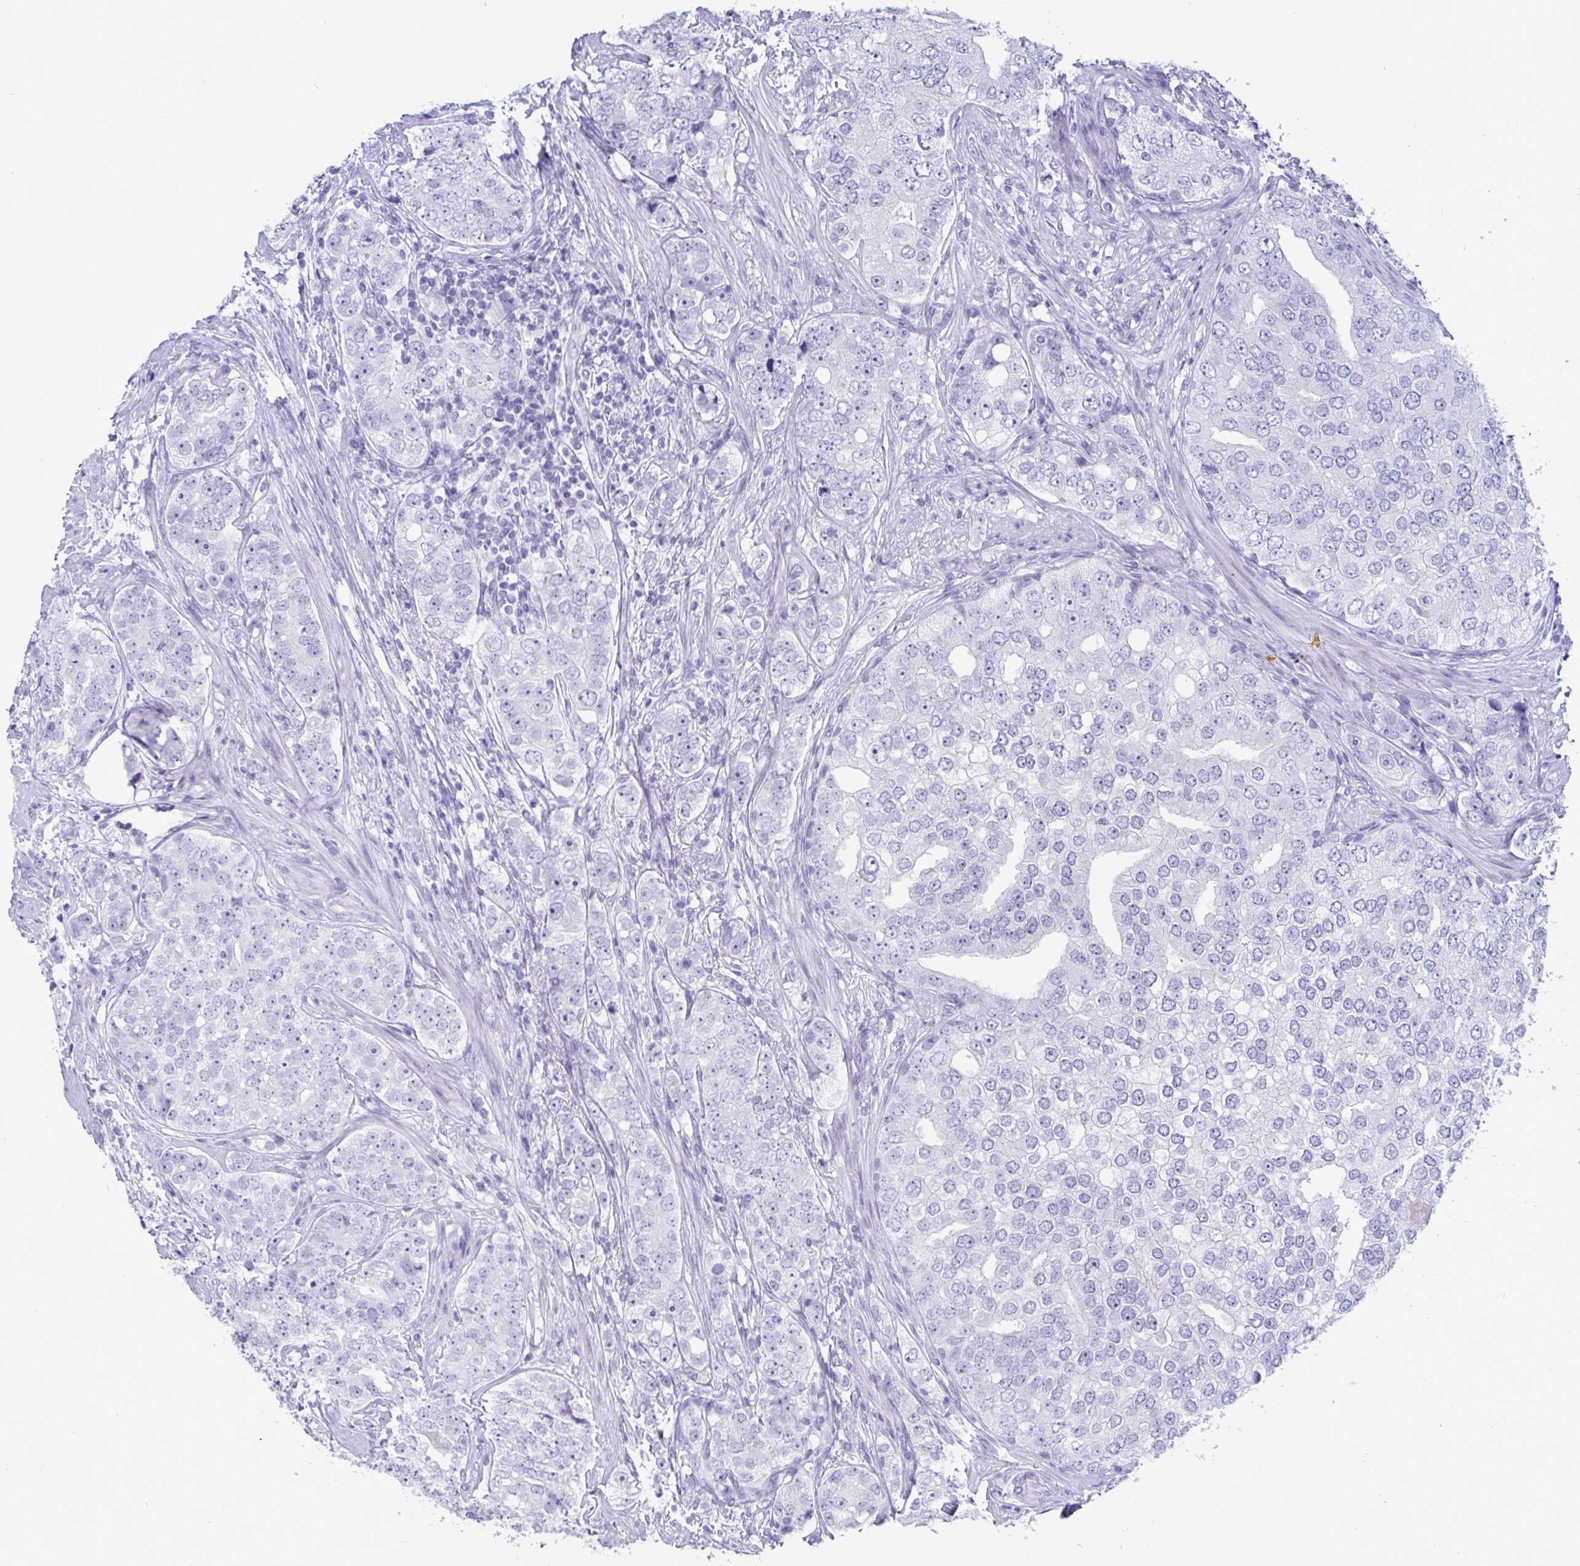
{"staining": {"intensity": "negative", "quantity": "none", "location": "none"}, "tissue": "prostate cancer", "cell_type": "Tumor cells", "image_type": "cancer", "snomed": [{"axis": "morphology", "description": "Adenocarcinoma, High grade"}, {"axis": "topography", "description": "Prostate"}], "caption": "High power microscopy histopathology image of an immunohistochemistry histopathology image of prostate cancer, revealing no significant expression in tumor cells.", "gene": "CDX4", "patient": {"sex": "male", "age": 60}}